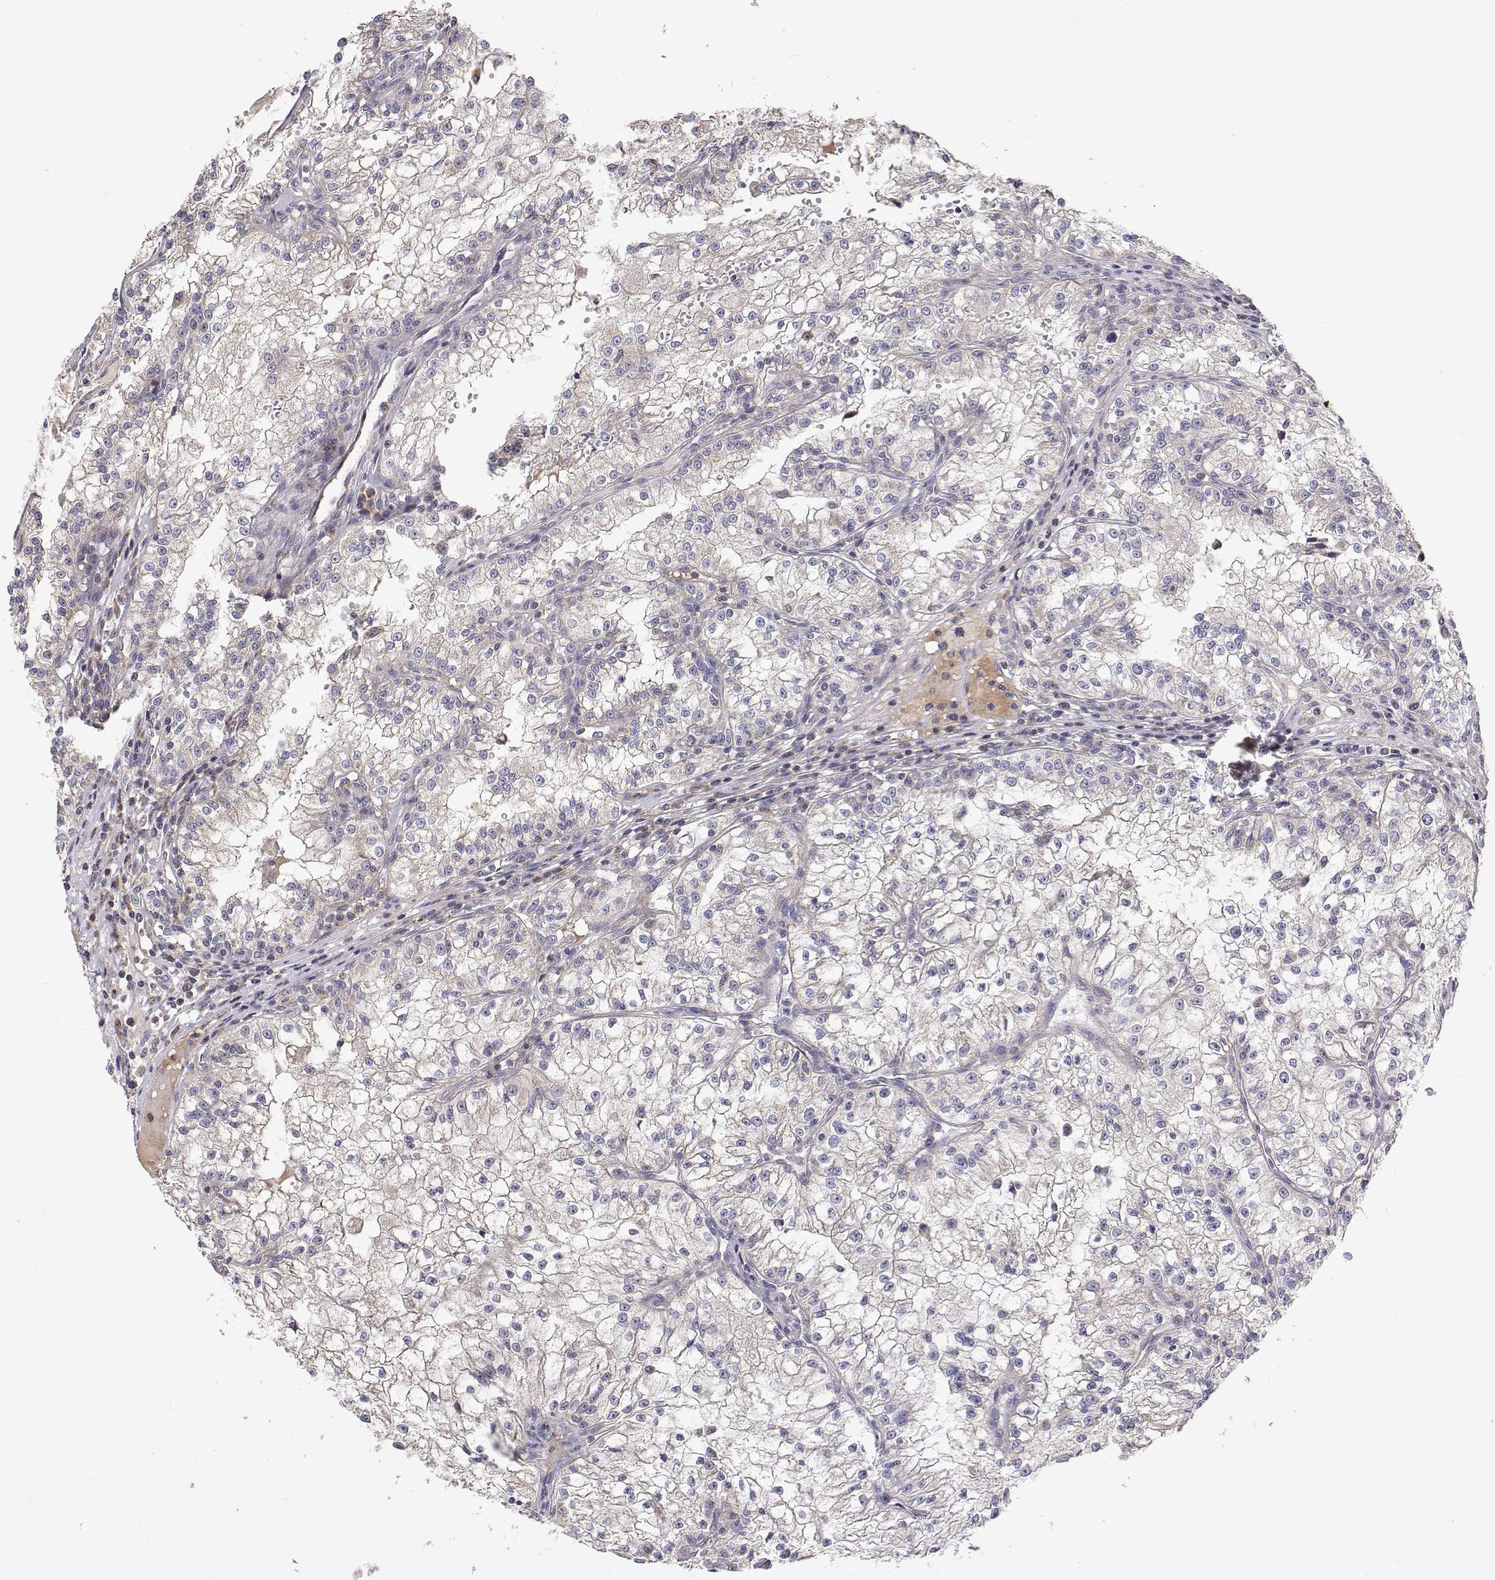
{"staining": {"intensity": "weak", "quantity": "<25%", "location": "cytoplasmic/membranous"}, "tissue": "renal cancer", "cell_type": "Tumor cells", "image_type": "cancer", "snomed": [{"axis": "morphology", "description": "Adenocarcinoma, NOS"}, {"axis": "topography", "description": "Kidney"}], "caption": "The photomicrograph displays no significant expression in tumor cells of adenocarcinoma (renal).", "gene": "MRPL3", "patient": {"sex": "male", "age": 36}}